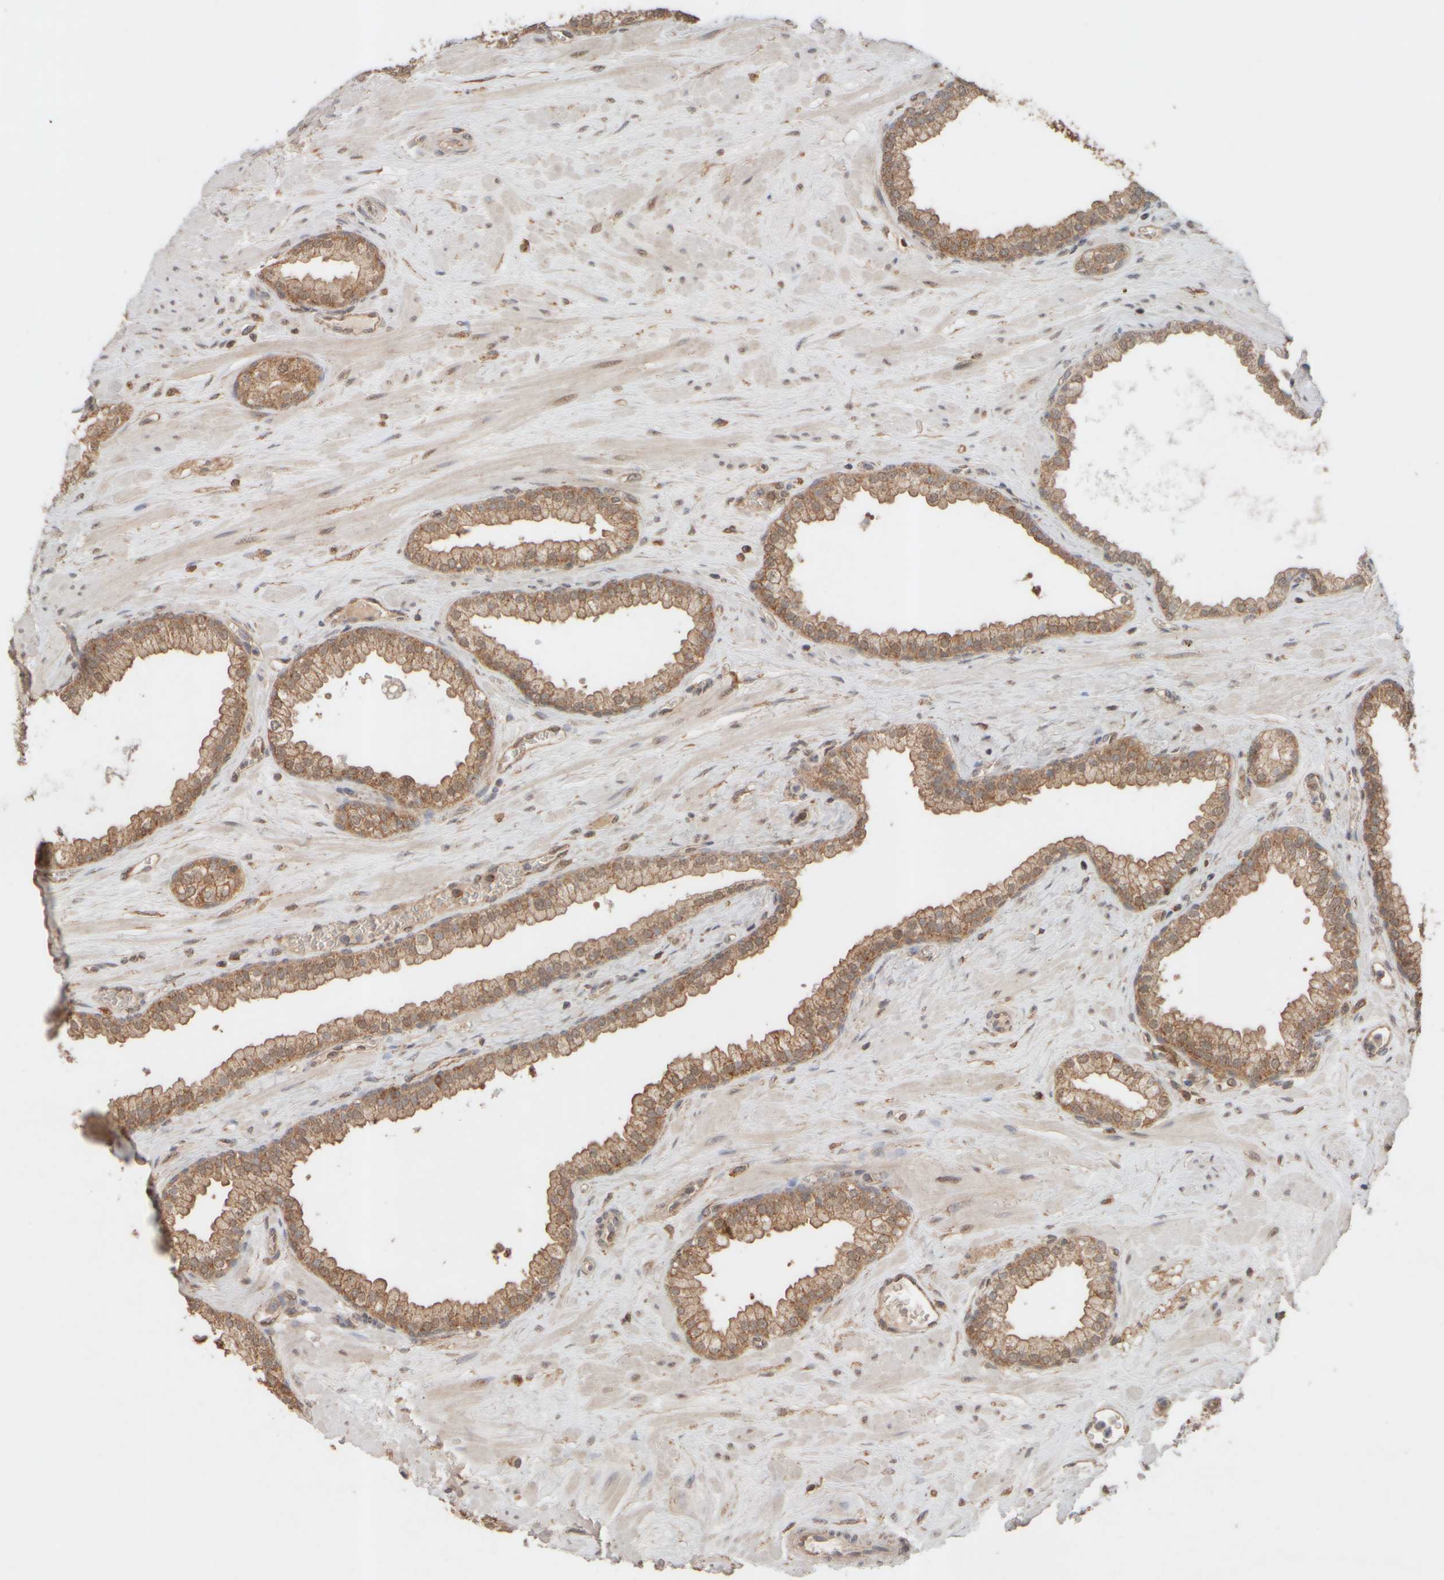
{"staining": {"intensity": "moderate", "quantity": ">75%", "location": "cytoplasmic/membranous"}, "tissue": "prostate", "cell_type": "Glandular cells", "image_type": "normal", "snomed": [{"axis": "morphology", "description": "Normal tissue, NOS"}, {"axis": "morphology", "description": "Urothelial carcinoma, Low grade"}, {"axis": "topography", "description": "Urinary bladder"}, {"axis": "topography", "description": "Prostate"}], "caption": "A brown stain highlights moderate cytoplasmic/membranous positivity of a protein in glandular cells of benign prostate.", "gene": "EIF2B3", "patient": {"sex": "male", "age": 60}}